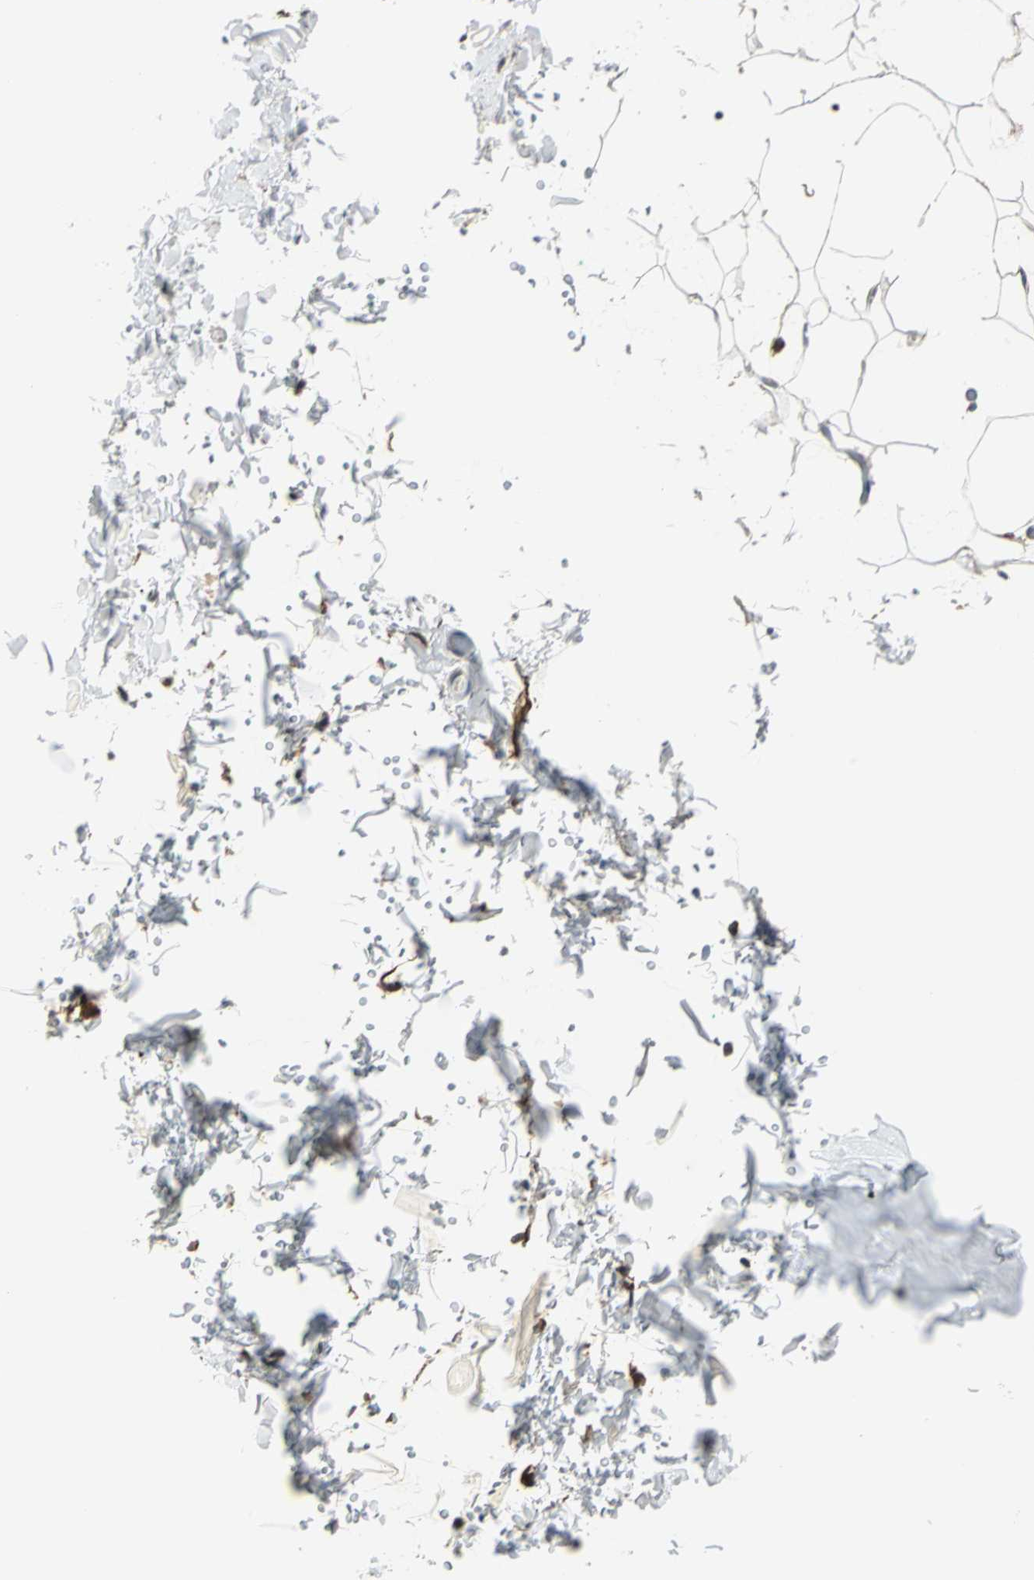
{"staining": {"intensity": "strong", "quantity": ">75%", "location": "cytoplasmic/membranous"}, "tissue": "adipose tissue", "cell_type": "Adipocytes", "image_type": "normal", "snomed": [{"axis": "morphology", "description": "Normal tissue, NOS"}, {"axis": "topography", "description": "Soft tissue"}], "caption": "Protein expression analysis of unremarkable adipose tissue shows strong cytoplasmic/membranous expression in about >75% of adipocytes. (DAB = brown stain, brightfield microscopy at high magnification).", "gene": "HTATIP2", "patient": {"sex": "male", "age": 72}}